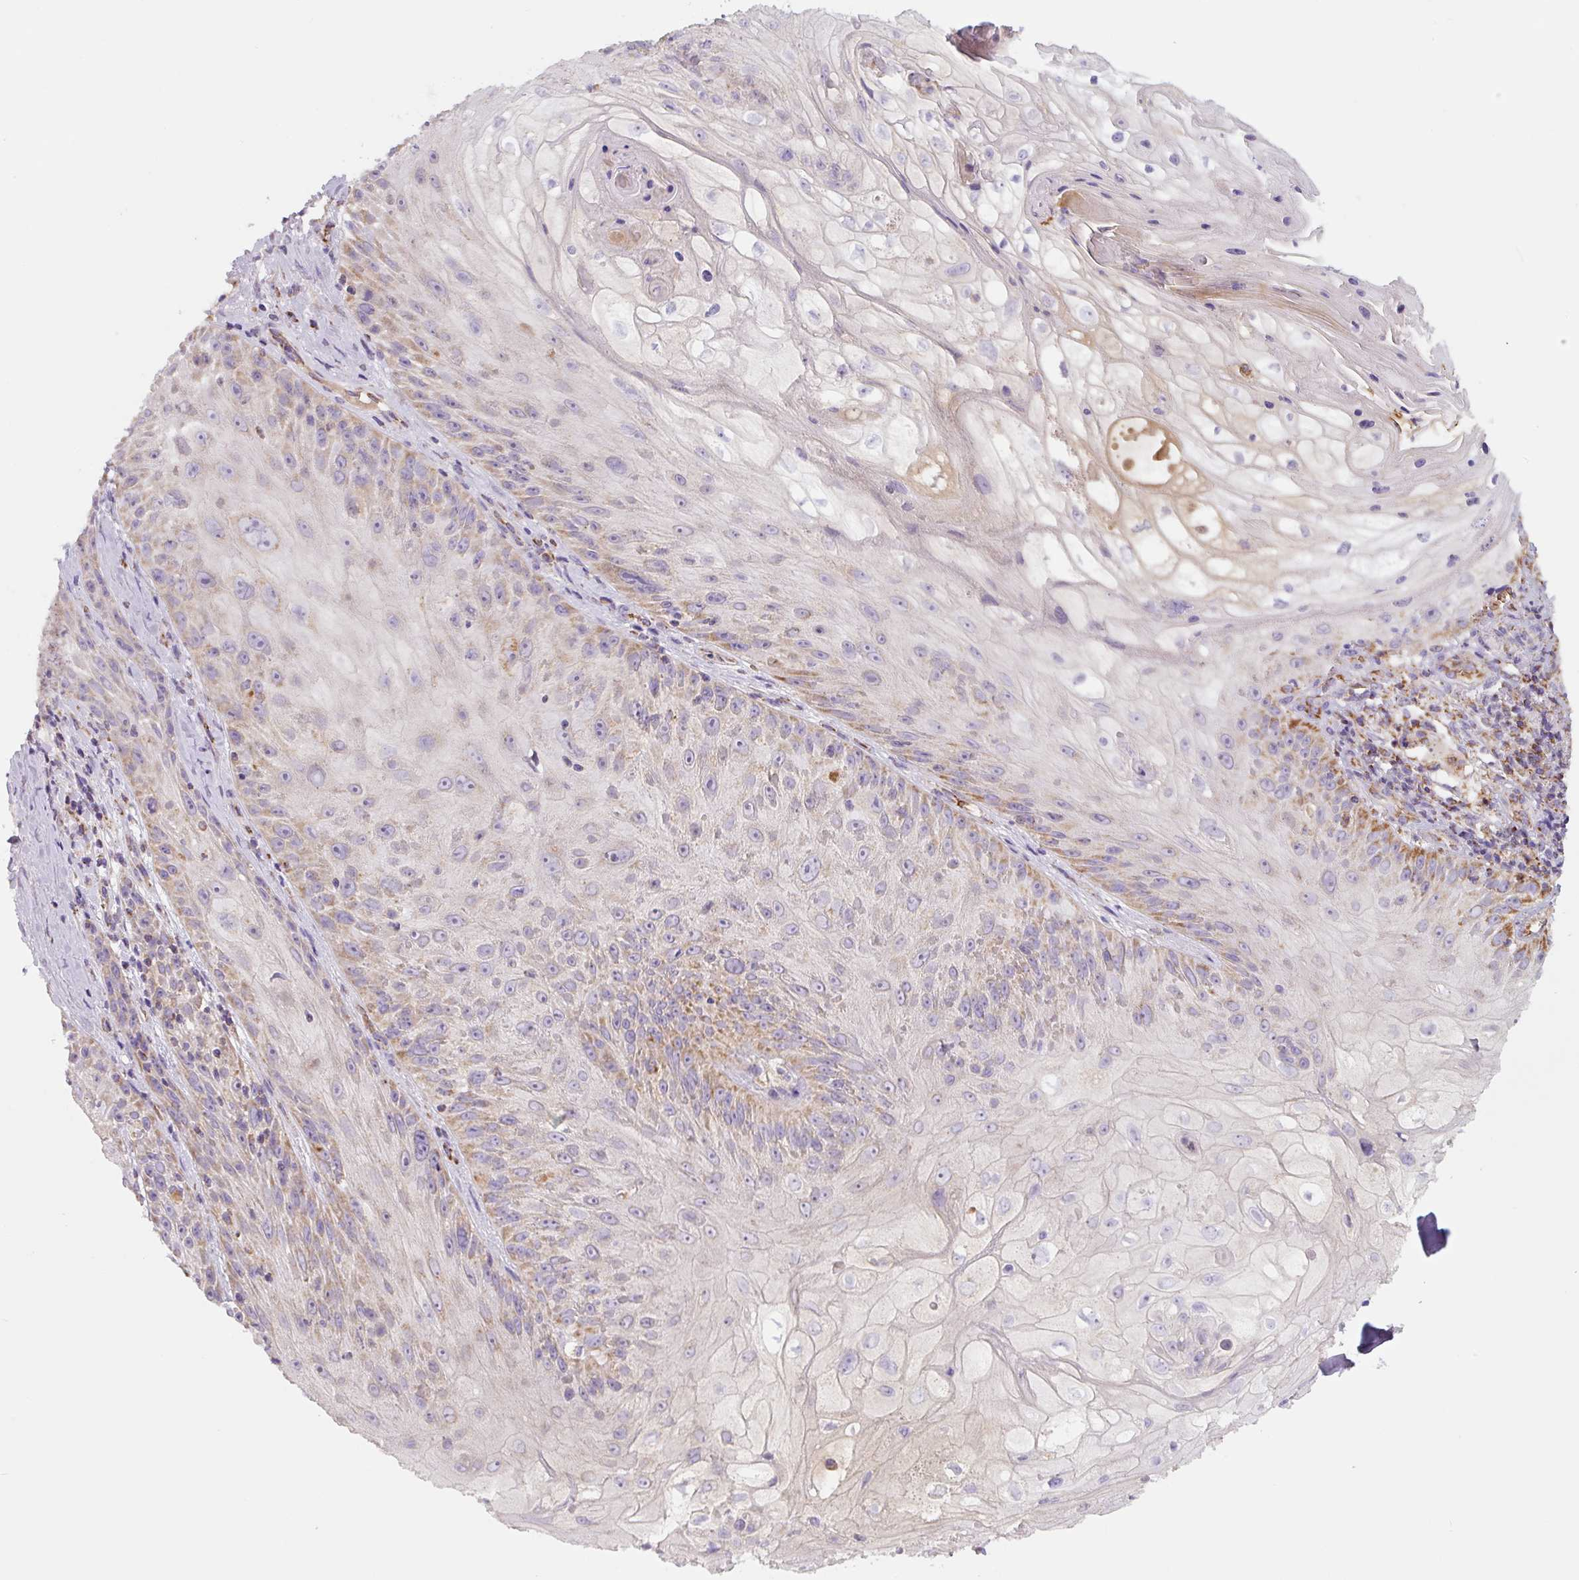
{"staining": {"intensity": "moderate", "quantity": "25%-75%", "location": "cytoplasmic/membranous"}, "tissue": "skin cancer", "cell_type": "Tumor cells", "image_type": "cancer", "snomed": [{"axis": "morphology", "description": "Squamous cell carcinoma, NOS"}, {"axis": "topography", "description": "Skin"}, {"axis": "topography", "description": "Vulva"}], "caption": "Moderate cytoplasmic/membranous protein positivity is present in approximately 25%-75% of tumor cells in skin cancer. (DAB (3,3'-diaminobenzidine) IHC with brightfield microscopy, high magnification).", "gene": "MT-CO2", "patient": {"sex": "female", "age": 76}}